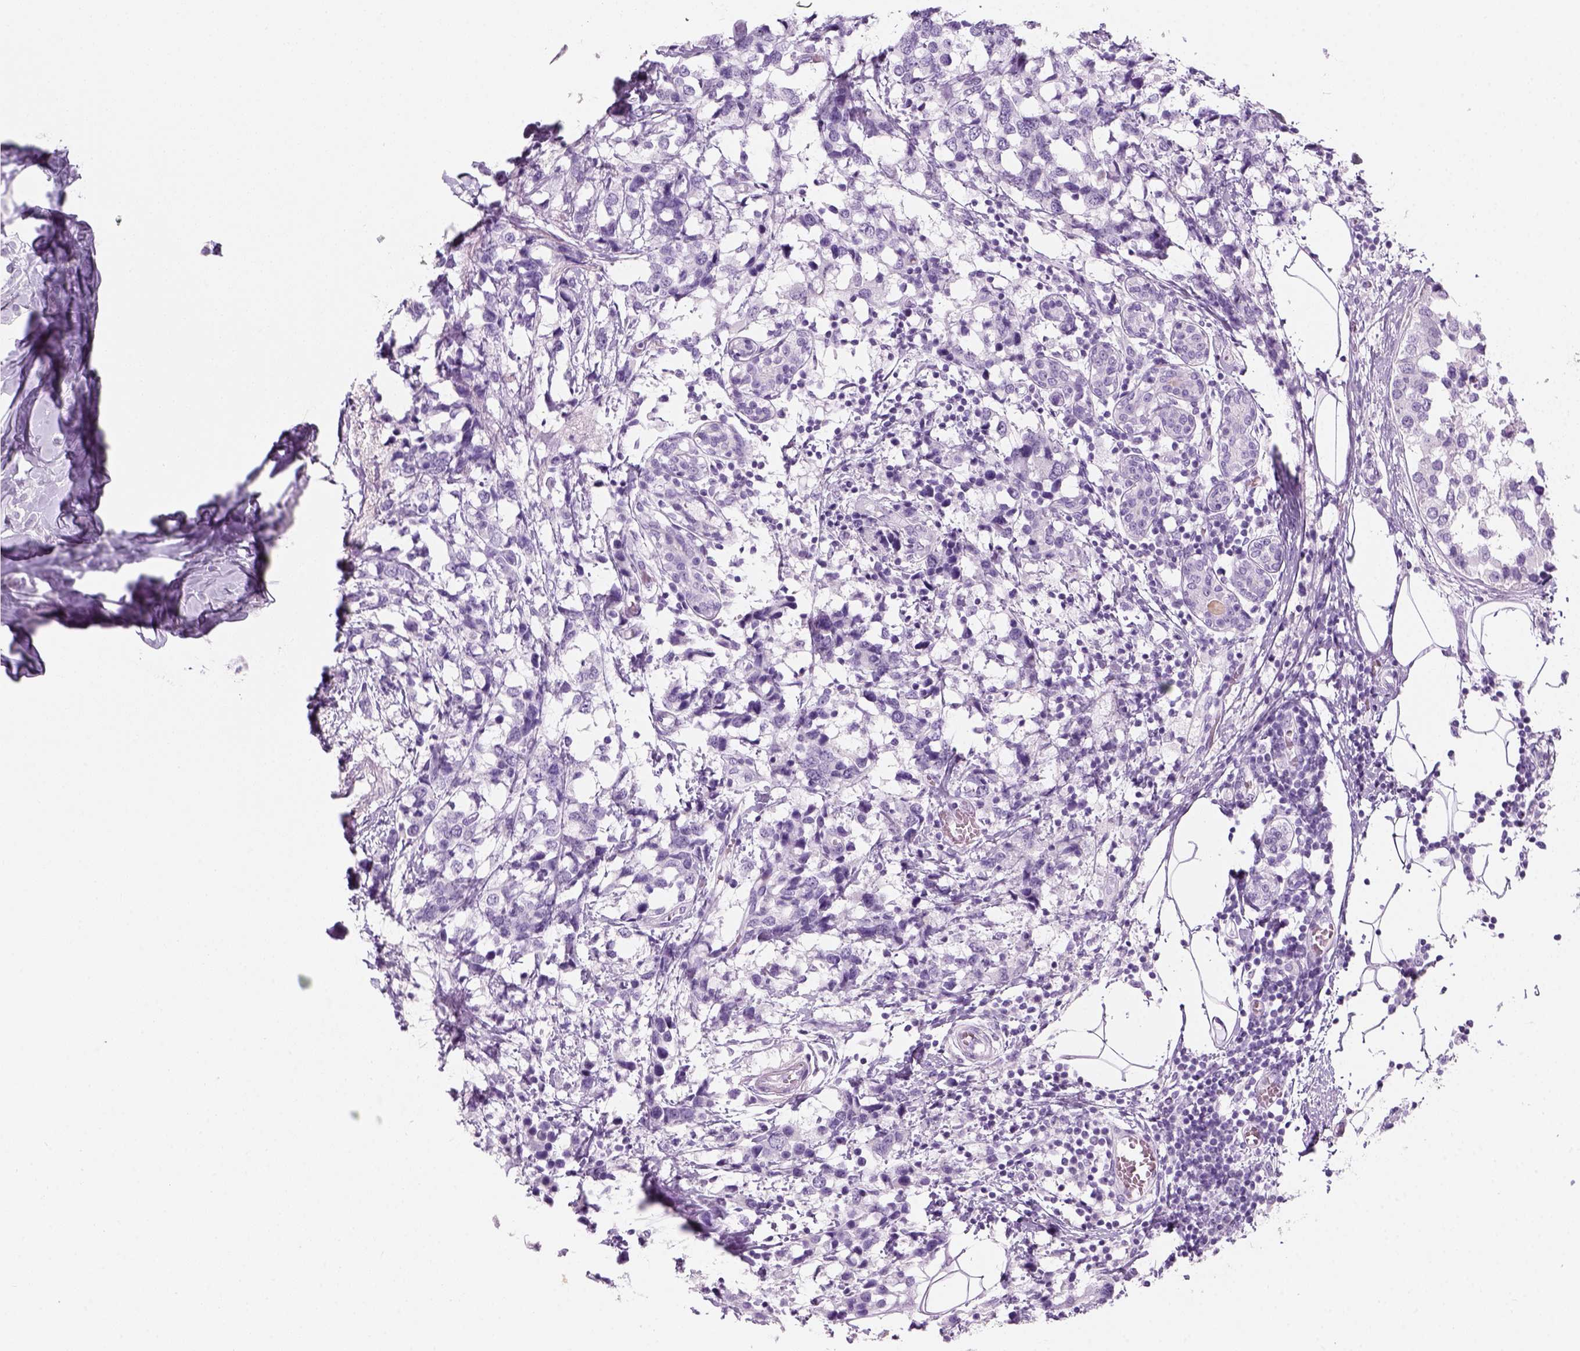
{"staining": {"intensity": "negative", "quantity": "none", "location": "none"}, "tissue": "breast cancer", "cell_type": "Tumor cells", "image_type": "cancer", "snomed": [{"axis": "morphology", "description": "Lobular carcinoma"}, {"axis": "topography", "description": "Breast"}], "caption": "IHC of human breast cancer (lobular carcinoma) shows no expression in tumor cells.", "gene": "KRTAP11-1", "patient": {"sex": "female", "age": 59}}